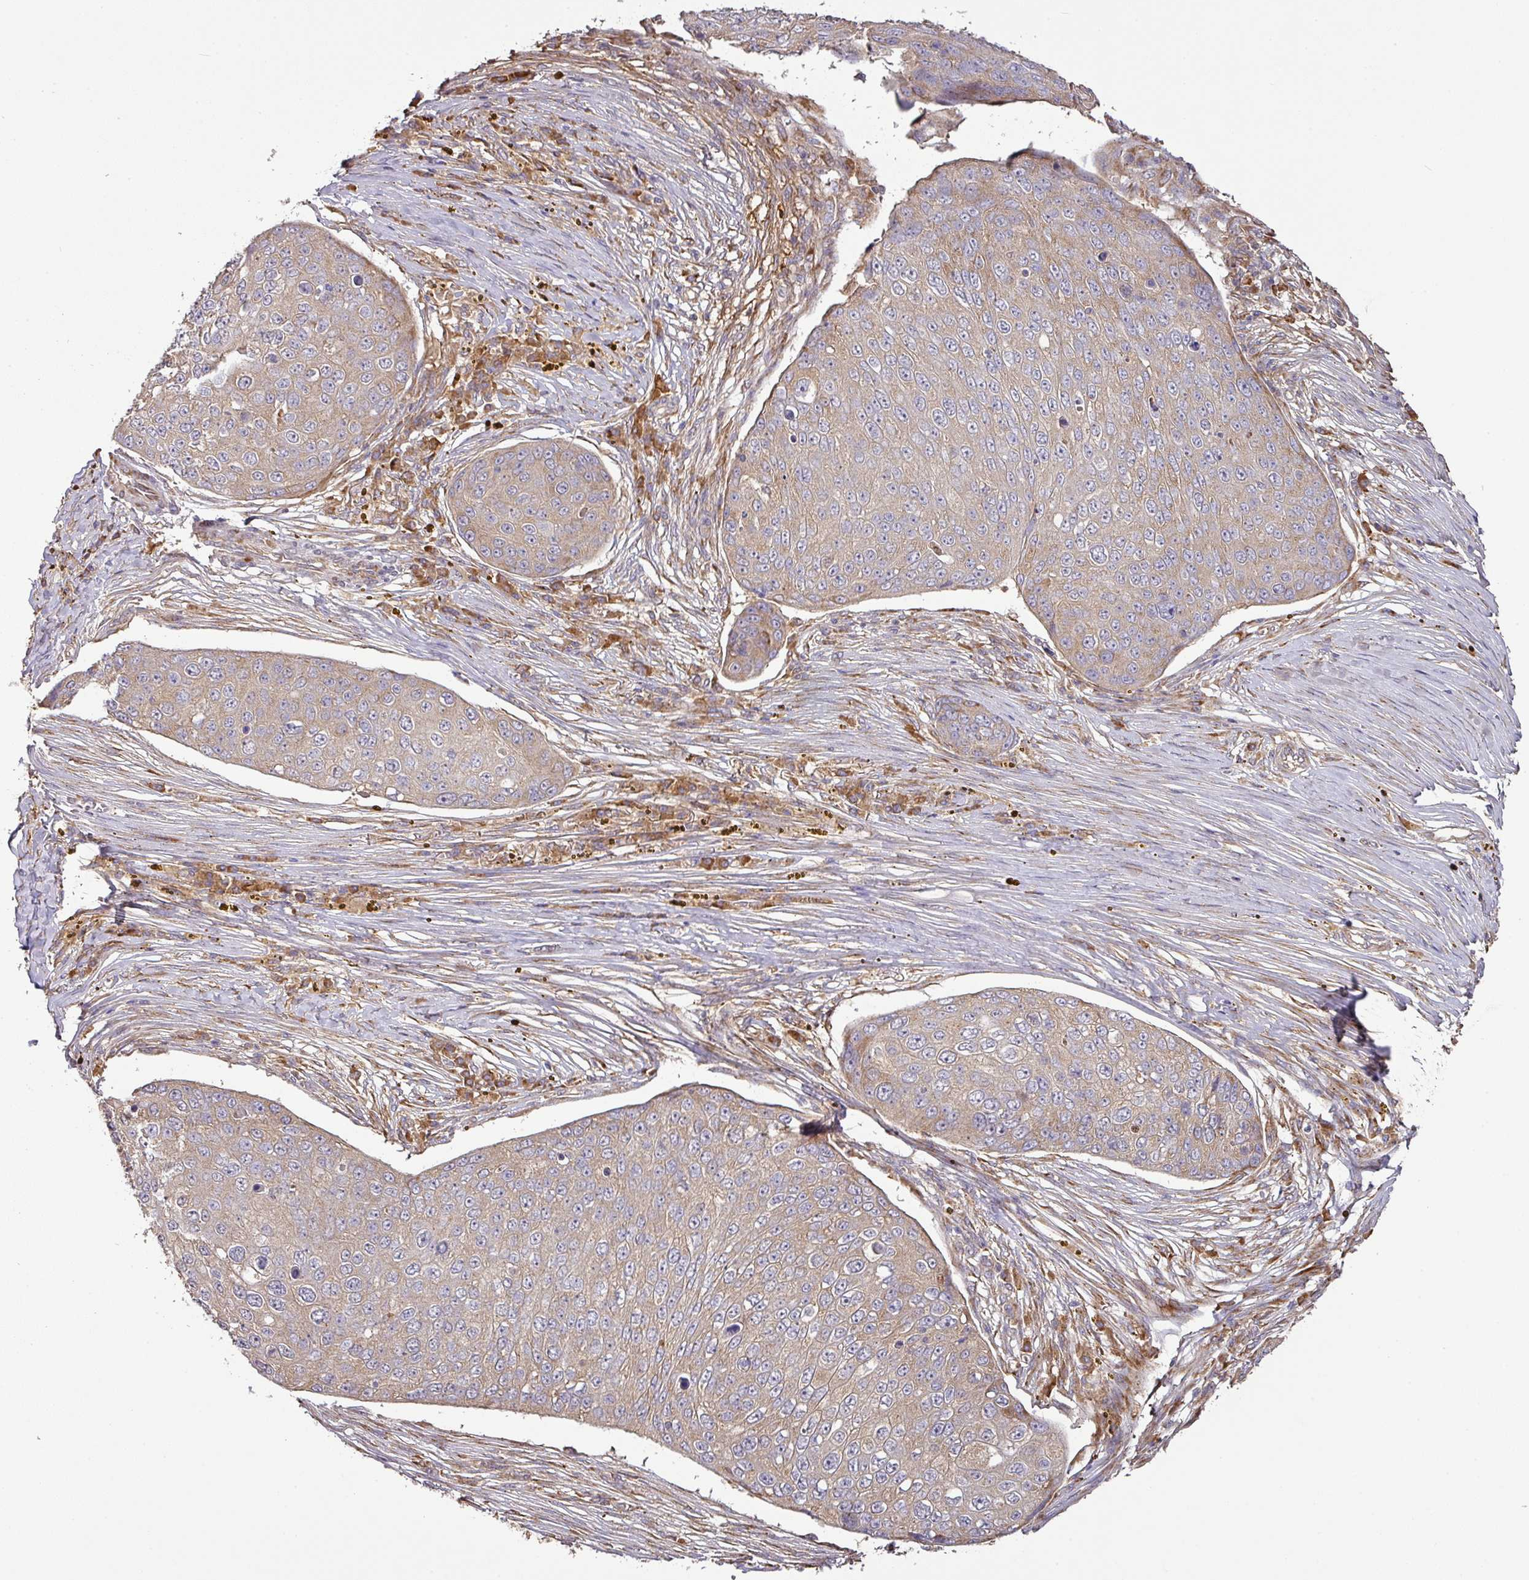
{"staining": {"intensity": "weak", "quantity": "25%-75%", "location": "cytoplasmic/membranous"}, "tissue": "skin cancer", "cell_type": "Tumor cells", "image_type": "cancer", "snomed": [{"axis": "morphology", "description": "Squamous cell carcinoma, NOS"}, {"axis": "topography", "description": "Skin"}], "caption": "A high-resolution image shows immunohistochemistry staining of skin cancer (squamous cell carcinoma), which reveals weak cytoplasmic/membranous positivity in about 25%-75% of tumor cells.", "gene": "GALP", "patient": {"sex": "male", "age": 71}}